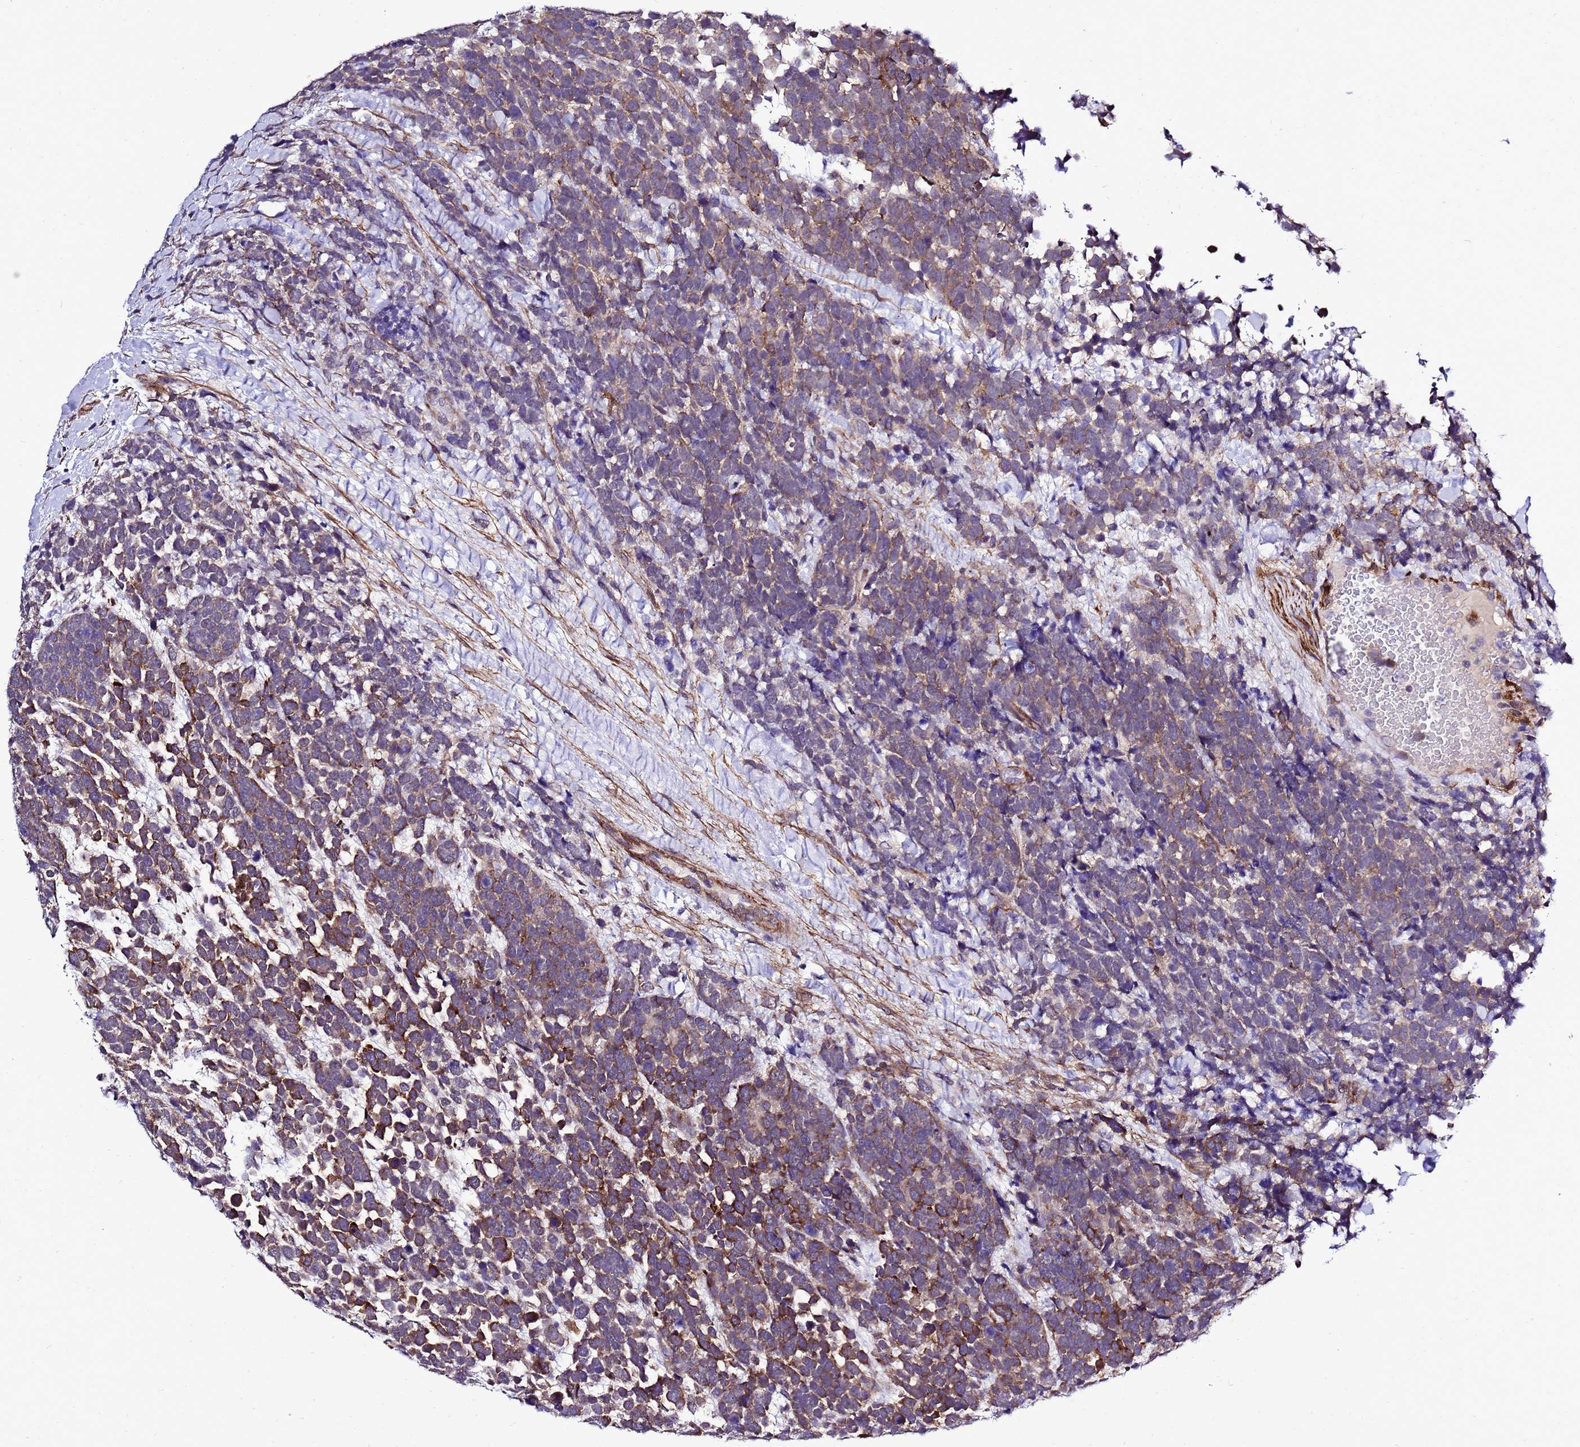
{"staining": {"intensity": "moderate", "quantity": "25%-75%", "location": "cytoplasmic/membranous"}, "tissue": "urothelial cancer", "cell_type": "Tumor cells", "image_type": "cancer", "snomed": [{"axis": "morphology", "description": "Urothelial carcinoma, High grade"}, {"axis": "topography", "description": "Urinary bladder"}], "caption": "Urothelial cancer stained with immunohistochemistry exhibits moderate cytoplasmic/membranous positivity in about 25%-75% of tumor cells.", "gene": "GZF1", "patient": {"sex": "female", "age": 82}}